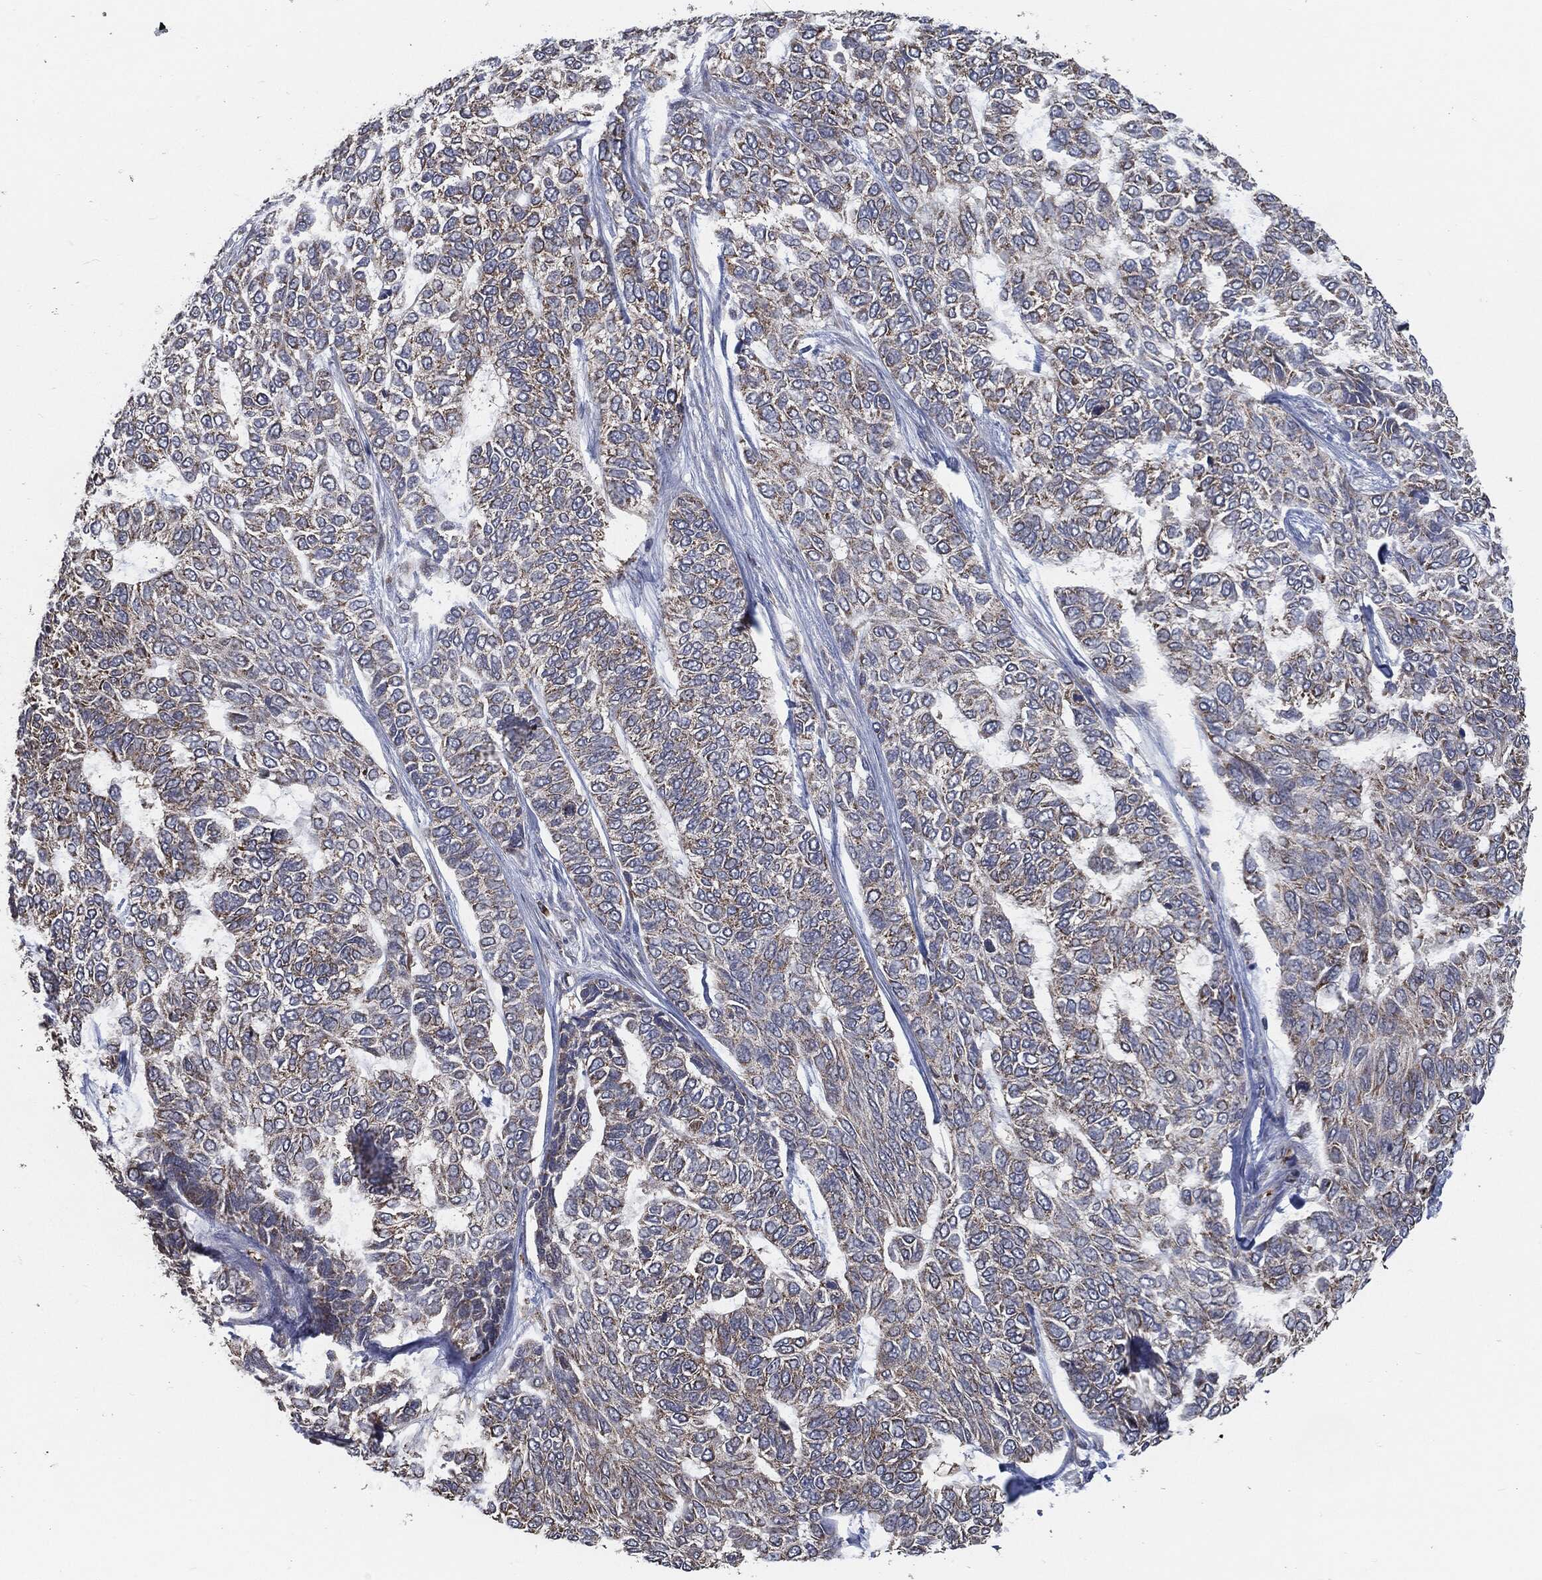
{"staining": {"intensity": "moderate", "quantity": "<25%", "location": "cytoplasmic/membranous"}, "tissue": "skin cancer", "cell_type": "Tumor cells", "image_type": "cancer", "snomed": [{"axis": "morphology", "description": "Basal cell carcinoma"}, {"axis": "topography", "description": "Skin"}], "caption": "The immunohistochemical stain labels moderate cytoplasmic/membranous staining in tumor cells of skin cancer (basal cell carcinoma) tissue.", "gene": "PRDX4", "patient": {"sex": "female", "age": 65}}